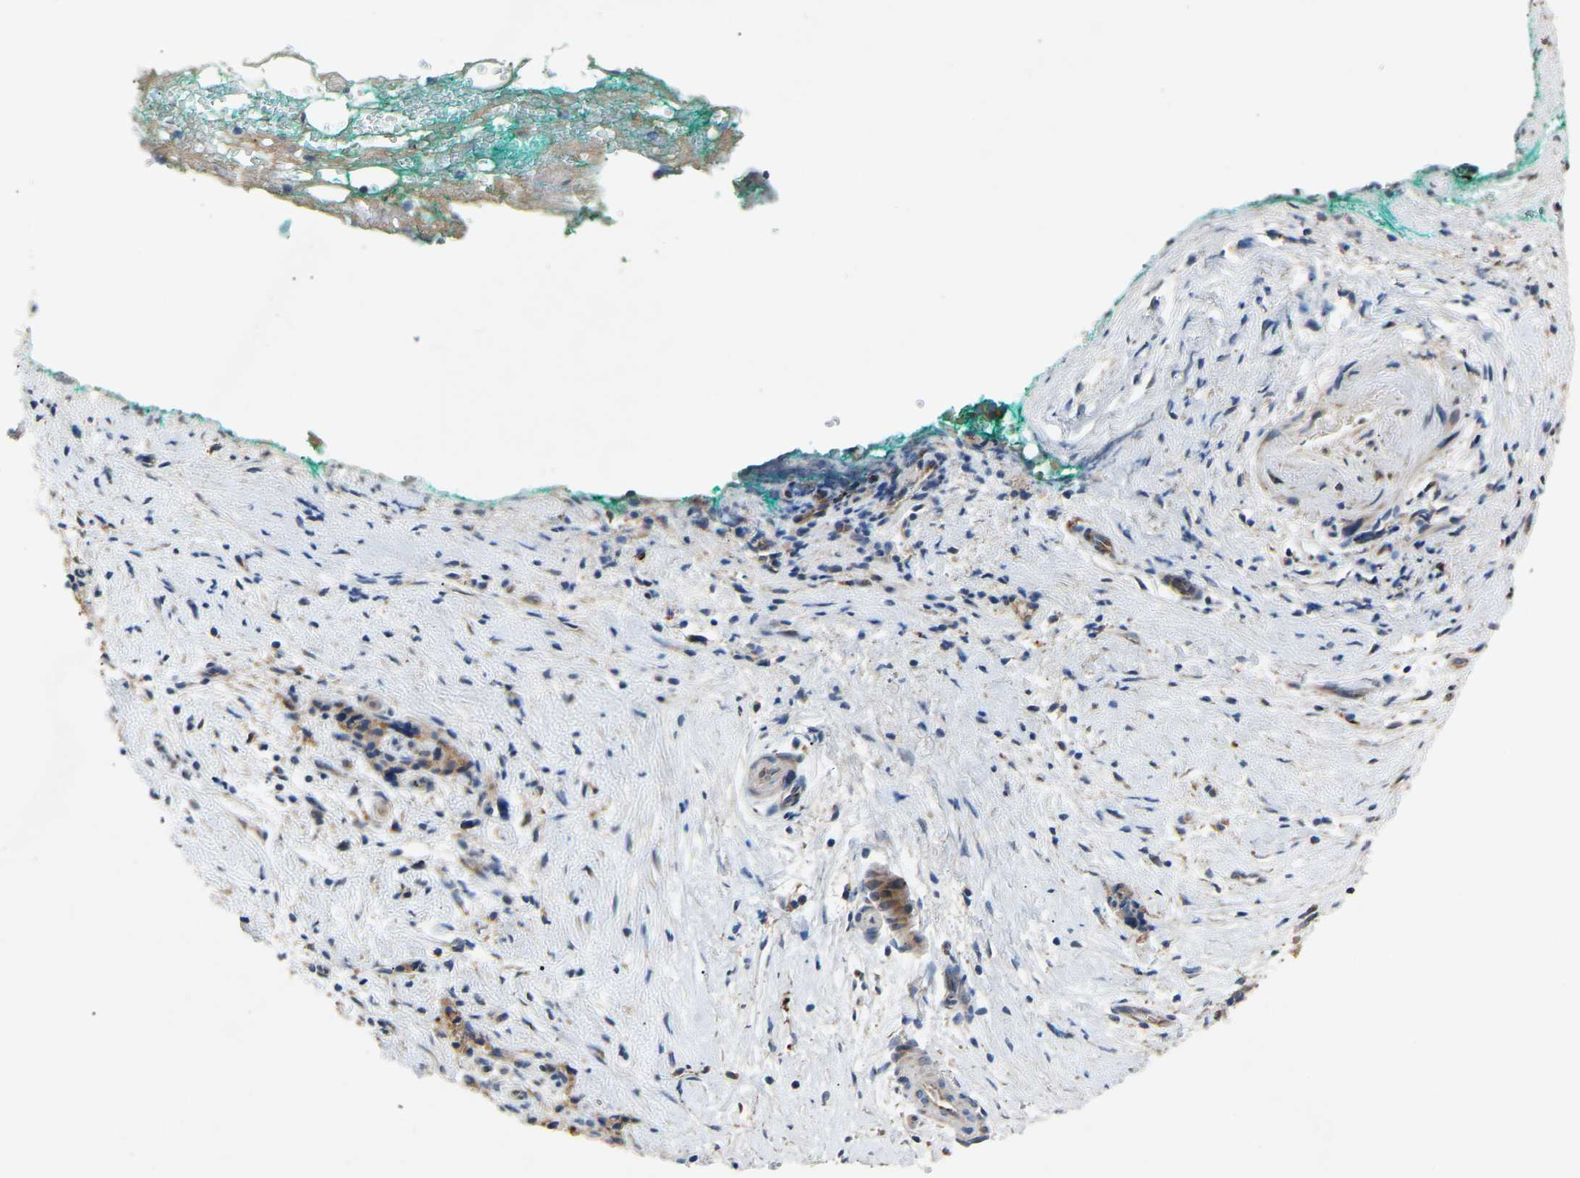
{"staining": {"intensity": "weak", "quantity": ">75%", "location": "cytoplasmic/membranous"}, "tissue": "pancreatic cancer", "cell_type": "Tumor cells", "image_type": "cancer", "snomed": [{"axis": "morphology", "description": "Adenocarcinoma, NOS"}, {"axis": "topography", "description": "Pancreas"}], "caption": "High-power microscopy captured an IHC micrograph of pancreatic cancer (adenocarcinoma), revealing weak cytoplasmic/membranous expression in about >75% of tumor cells. The staining was performed using DAB (3,3'-diaminobenzidine) to visualize the protein expression in brown, while the nuclei were stained in blue with hematoxylin (Magnification: 20x).", "gene": "RGP1", "patient": {"sex": "female", "age": 70}}